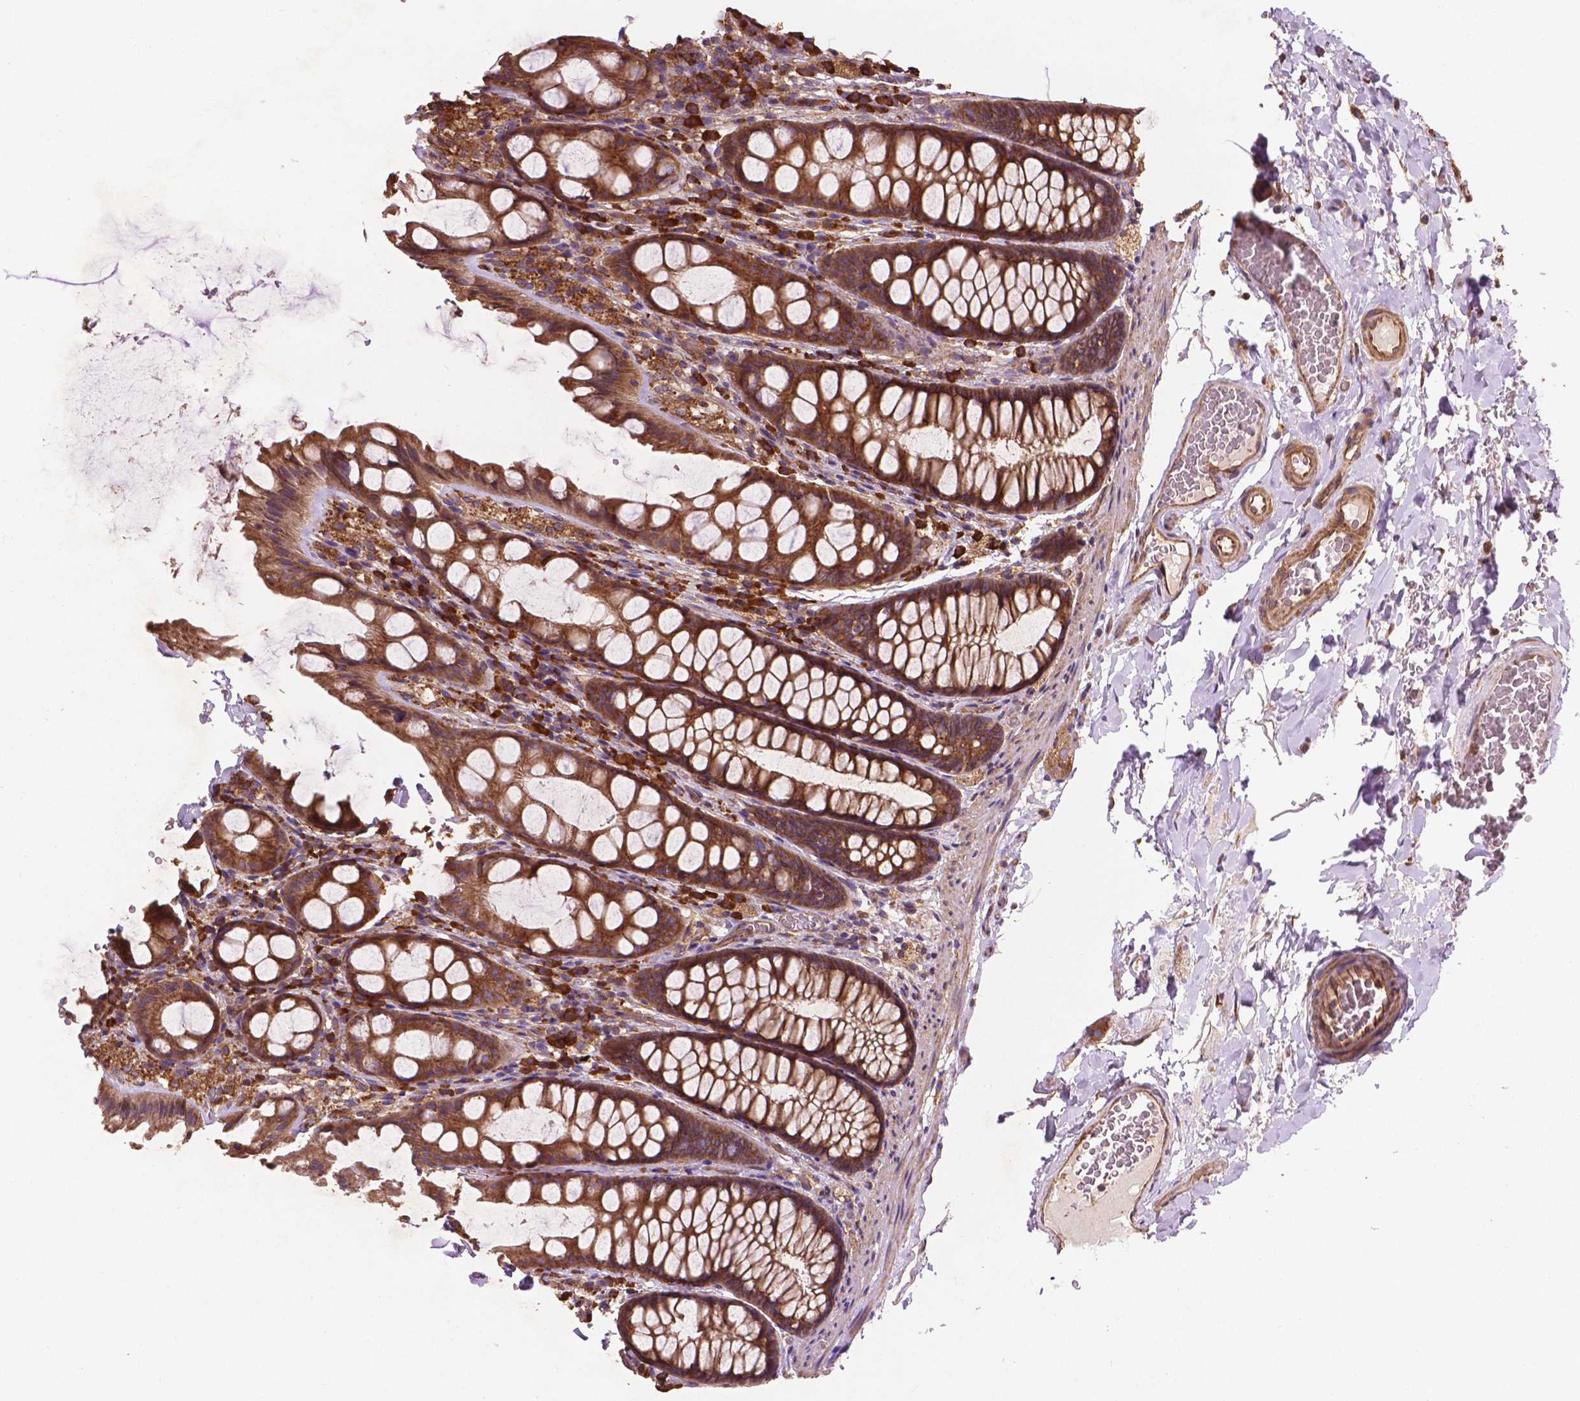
{"staining": {"intensity": "moderate", "quantity": ">75%", "location": "cytoplasmic/membranous"}, "tissue": "colon", "cell_type": "Endothelial cells", "image_type": "normal", "snomed": [{"axis": "morphology", "description": "Normal tissue, NOS"}, {"axis": "topography", "description": "Colon"}], "caption": "There is medium levels of moderate cytoplasmic/membranous expression in endothelial cells of benign colon, as demonstrated by immunohistochemical staining (brown color).", "gene": "CCDC71L", "patient": {"sex": "male", "age": 47}}